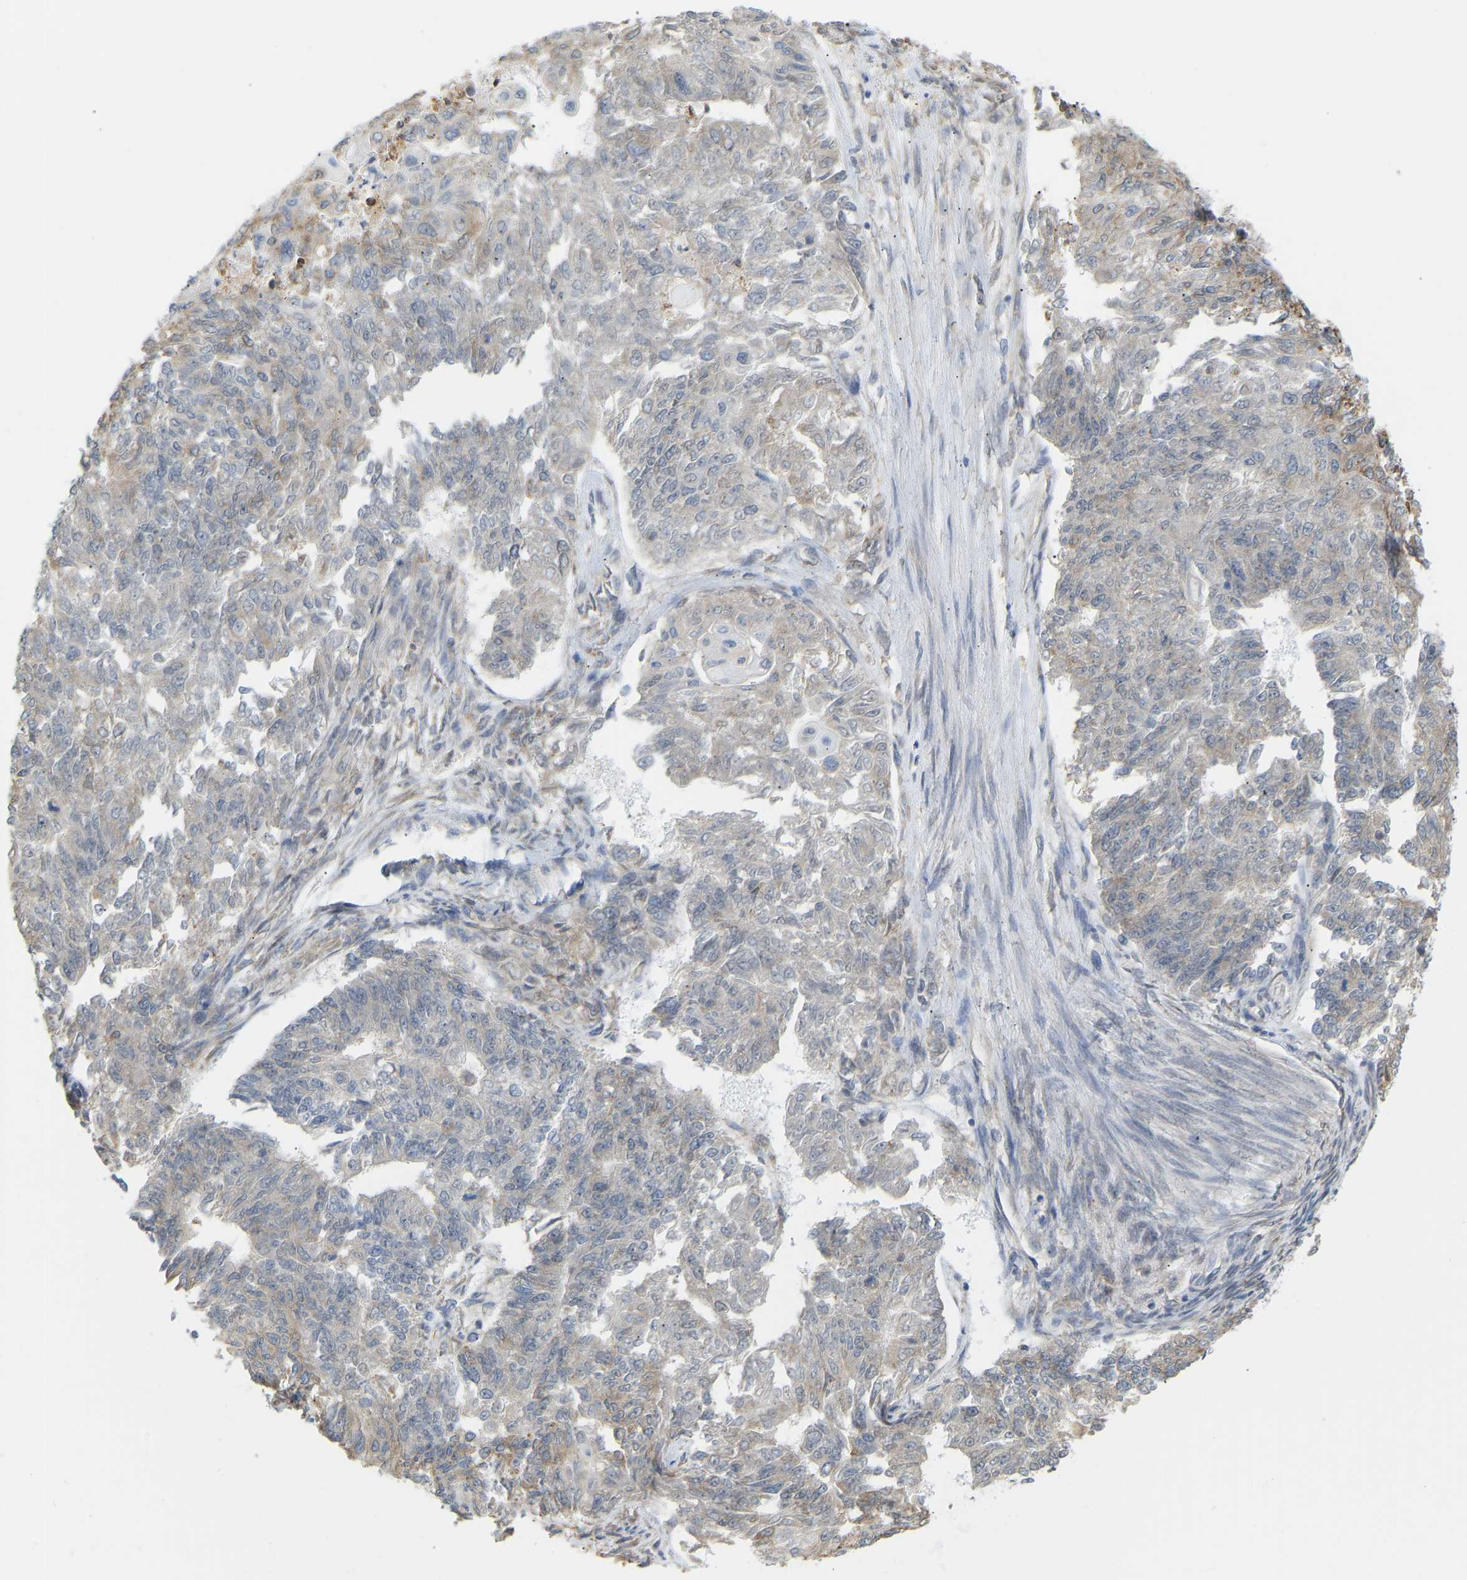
{"staining": {"intensity": "negative", "quantity": "none", "location": "none"}, "tissue": "endometrial cancer", "cell_type": "Tumor cells", "image_type": "cancer", "snomed": [{"axis": "morphology", "description": "Adenocarcinoma, NOS"}, {"axis": "topography", "description": "Endometrium"}], "caption": "This is an immunohistochemistry (IHC) image of human endometrial cancer. There is no positivity in tumor cells.", "gene": "BEND3", "patient": {"sex": "female", "age": 32}}